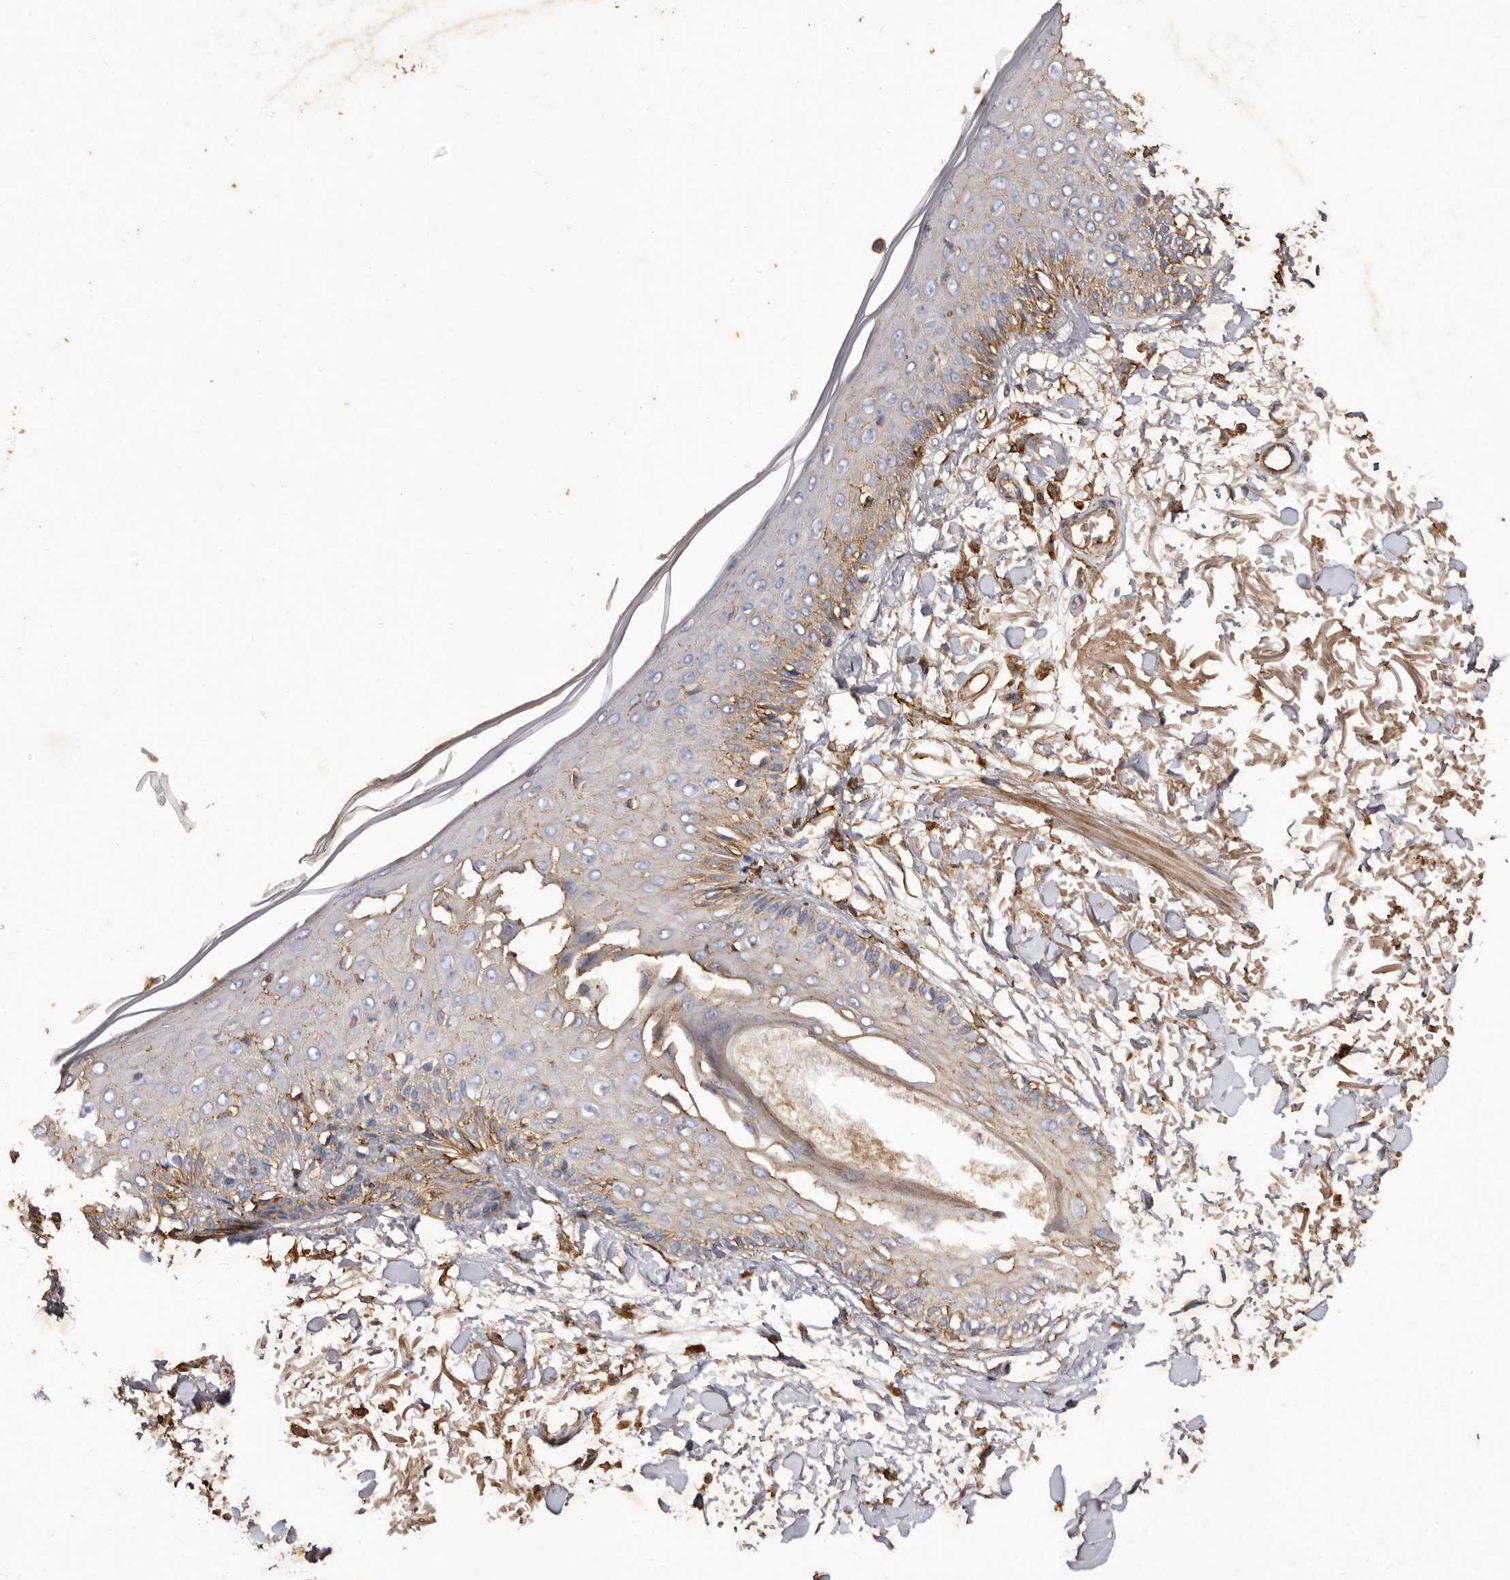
{"staining": {"intensity": "moderate", "quantity": ">75%", "location": "cytoplasmic/membranous"}, "tissue": "skin", "cell_type": "Fibroblasts", "image_type": "normal", "snomed": [{"axis": "morphology", "description": "Normal tissue, NOS"}, {"axis": "morphology", "description": "Squamous cell carcinoma, NOS"}, {"axis": "topography", "description": "Skin"}, {"axis": "topography", "description": "Peripheral nerve tissue"}], "caption": "Skin stained for a protein (brown) displays moderate cytoplasmic/membranous positive expression in approximately >75% of fibroblasts.", "gene": "COQ8B", "patient": {"sex": "male", "age": 83}}